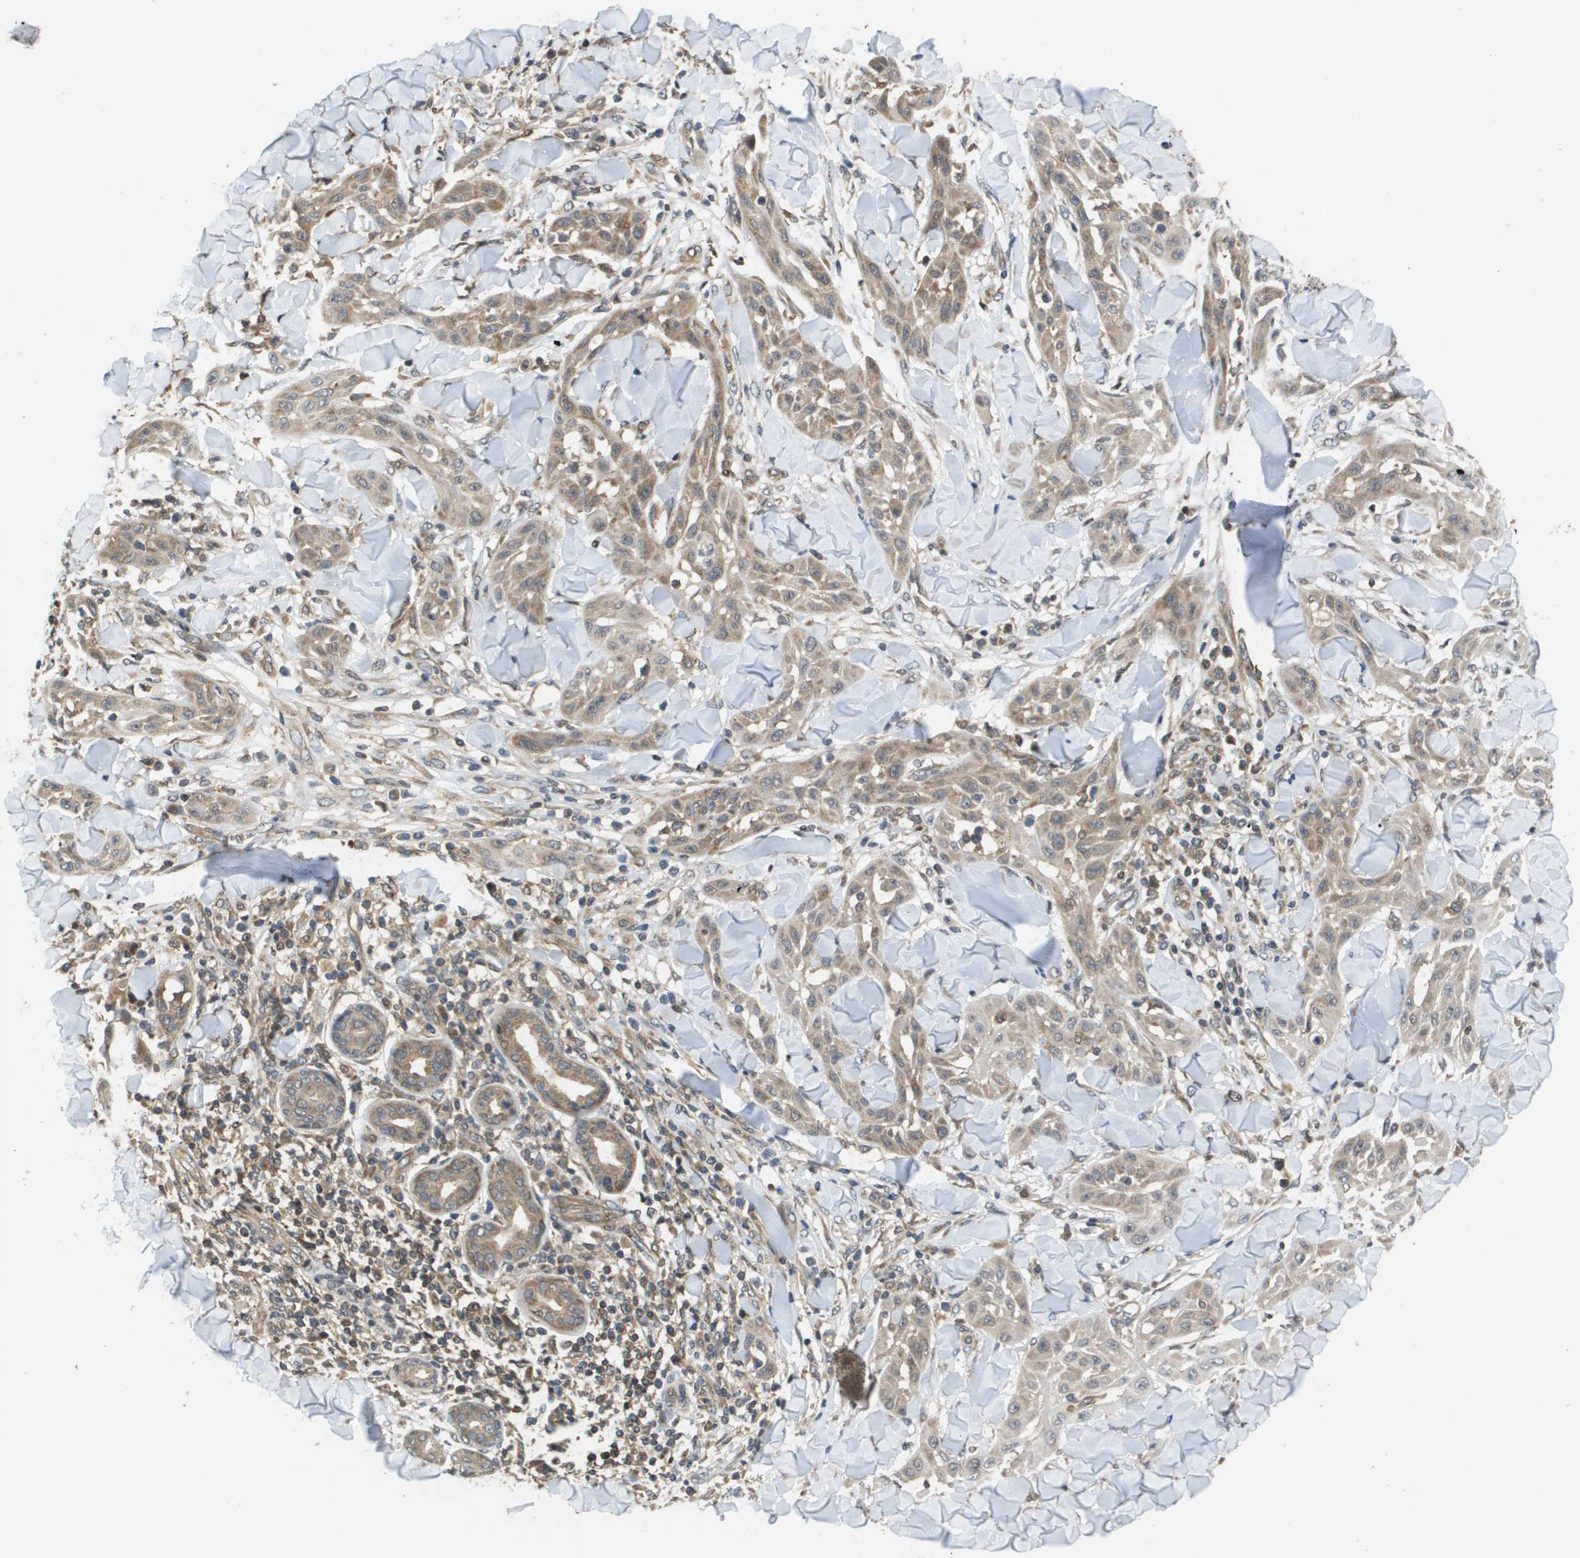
{"staining": {"intensity": "weak", "quantity": ">75%", "location": "cytoplasmic/membranous"}, "tissue": "skin cancer", "cell_type": "Tumor cells", "image_type": "cancer", "snomed": [{"axis": "morphology", "description": "Squamous cell carcinoma, NOS"}, {"axis": "topography", "description": "Skin"}], "caption": "Immunohistochemical staining of squamous cell carcinoma (skin) shows low levels of weak cytoplasmic/membranous positivity in about >75% of tumor cells. (brown staining indicates protein expression, while blue staining denotes nuclei).", "gene": "RBM38", "patient": {"sex": "male", "age": 24}}